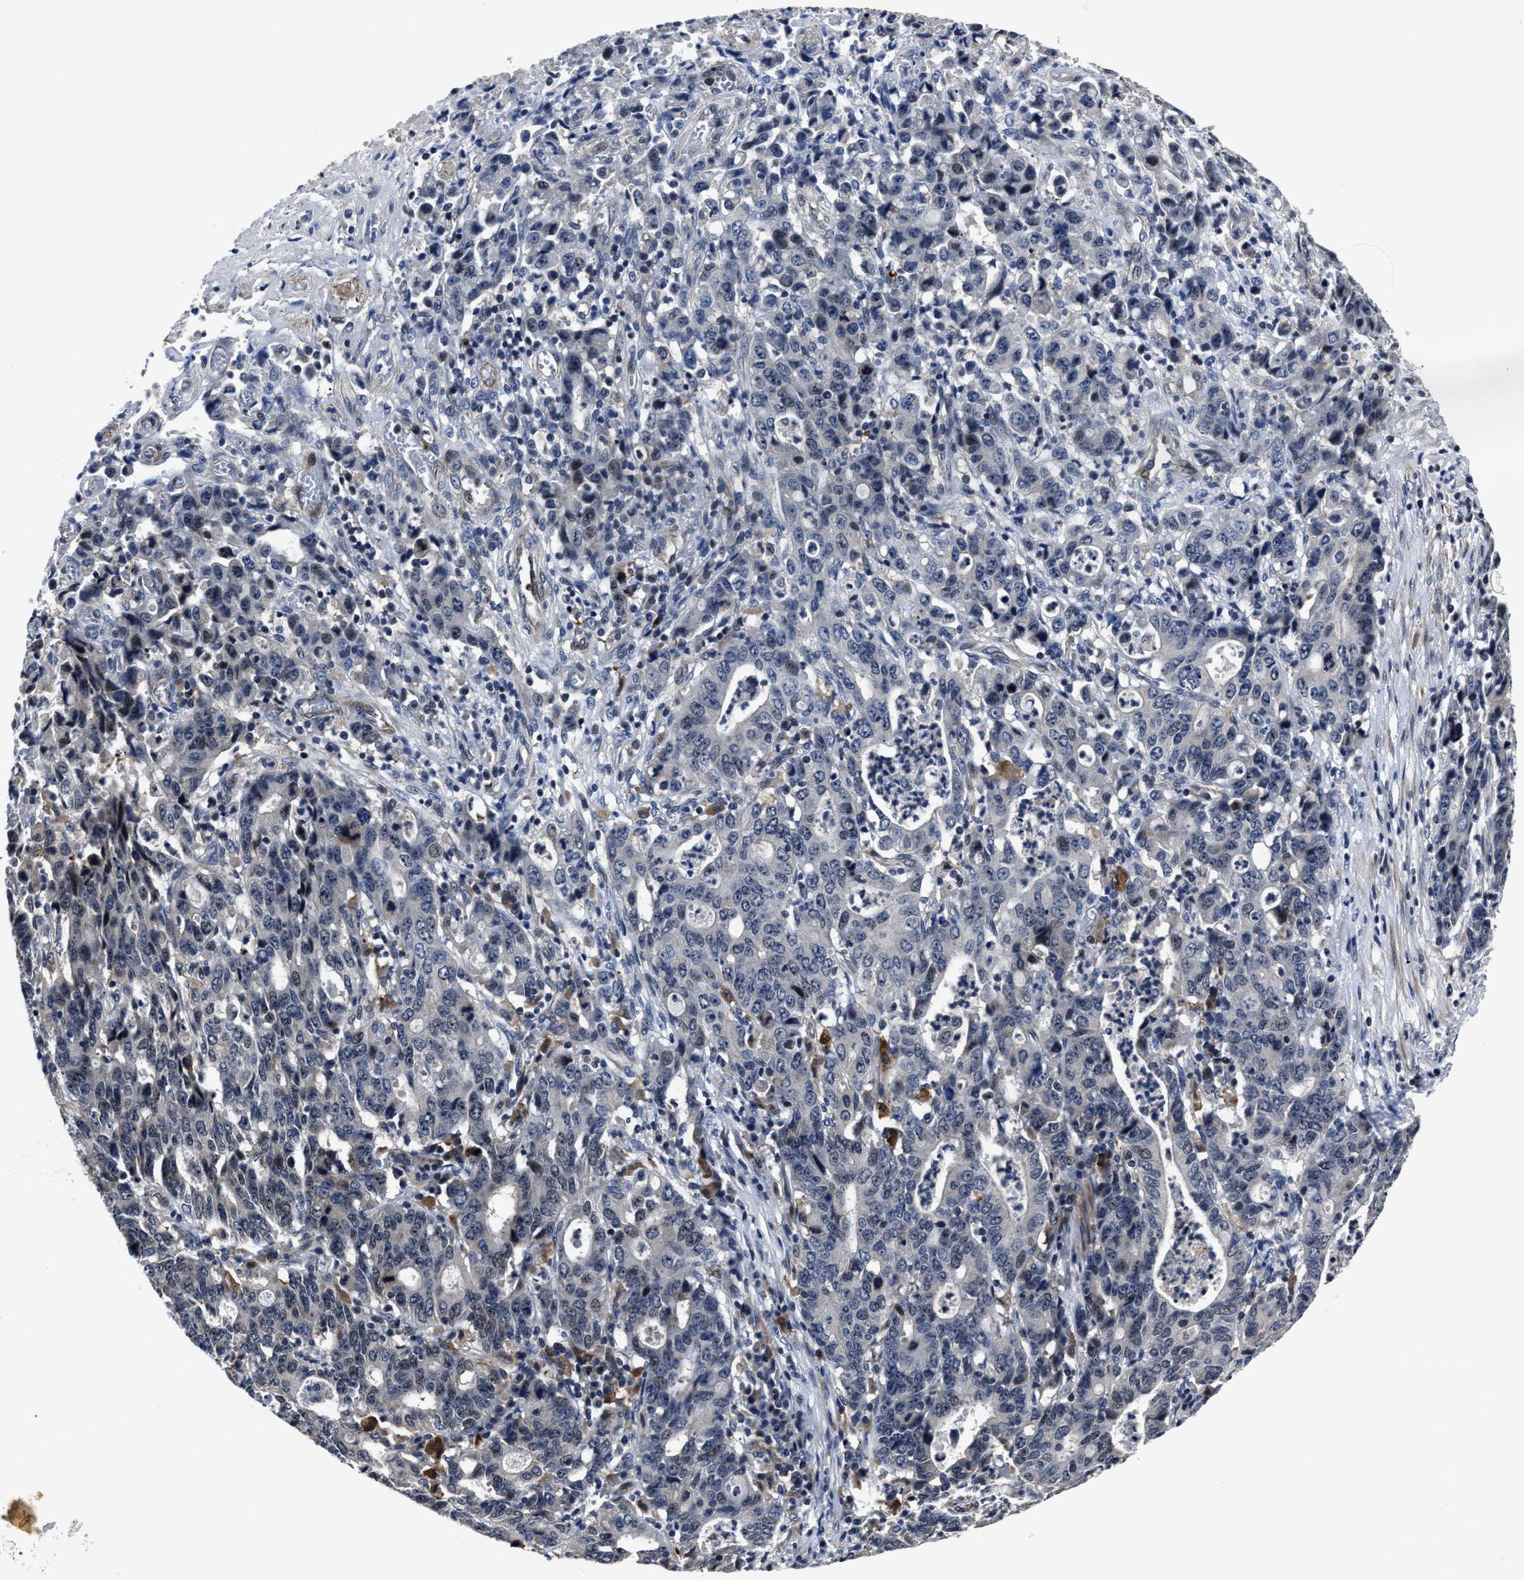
{"staining": {"intensity": "negative", "quantity": "none", "location": "none"}, "tissue": "stomach cancer", "cell_type": "Tumor cells", "image_type": "cancer", "snomed": [{"axis": "morphology", "description": "Adenocarcinoma, NOS"}, {"axis": "topography", "description": "Stomach, upper"}], "caption": "The IHC histopathology image has no significant staining in tumor cells of stomach cancer (adenocarcinoma) tissue.", "gene": "RSBN1L", "patient": {"sex": "male", "age": 69}}